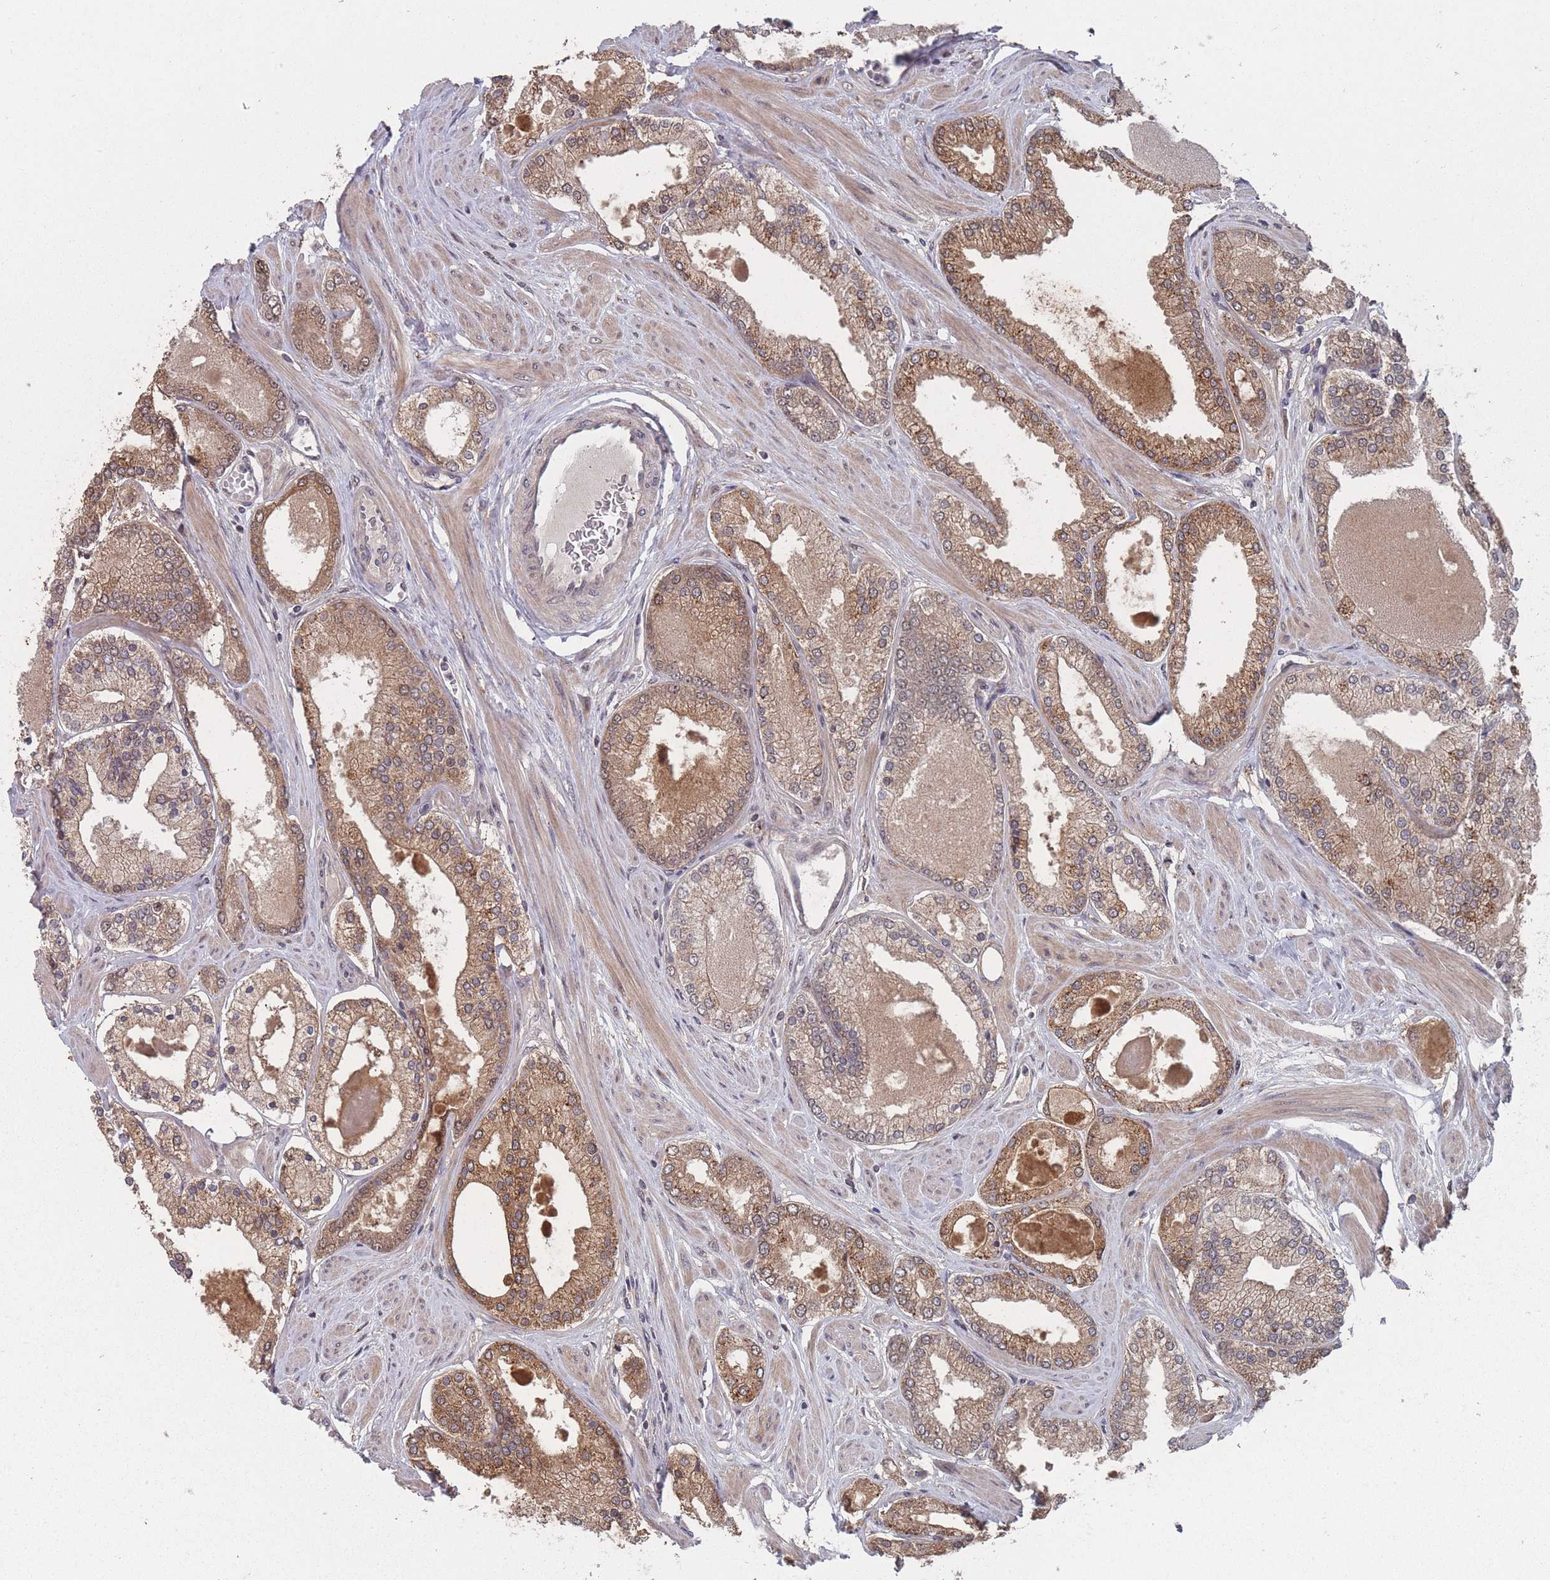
{"staining": {"intensity": "moderate", "quantity": ">75%", "location": "cytoplasmic/membranous"}, "tissue": "prostate cancer", "cell_type": "Tumor cells", "image_type": "cancer", "snomed": [{"axis": "morphology", "description": "Adenocarcinoma, Low grade"}, {"axis": "topography", "description": "Prostate"}], "caption": "A brown stain shows moderate cytoplasmic/membranous expression of a protein in low-grade adenocarcinoma (prostate) tumor cells.", "gene": "CNTRL", "patient": {"sex": "male", "age": 42}}